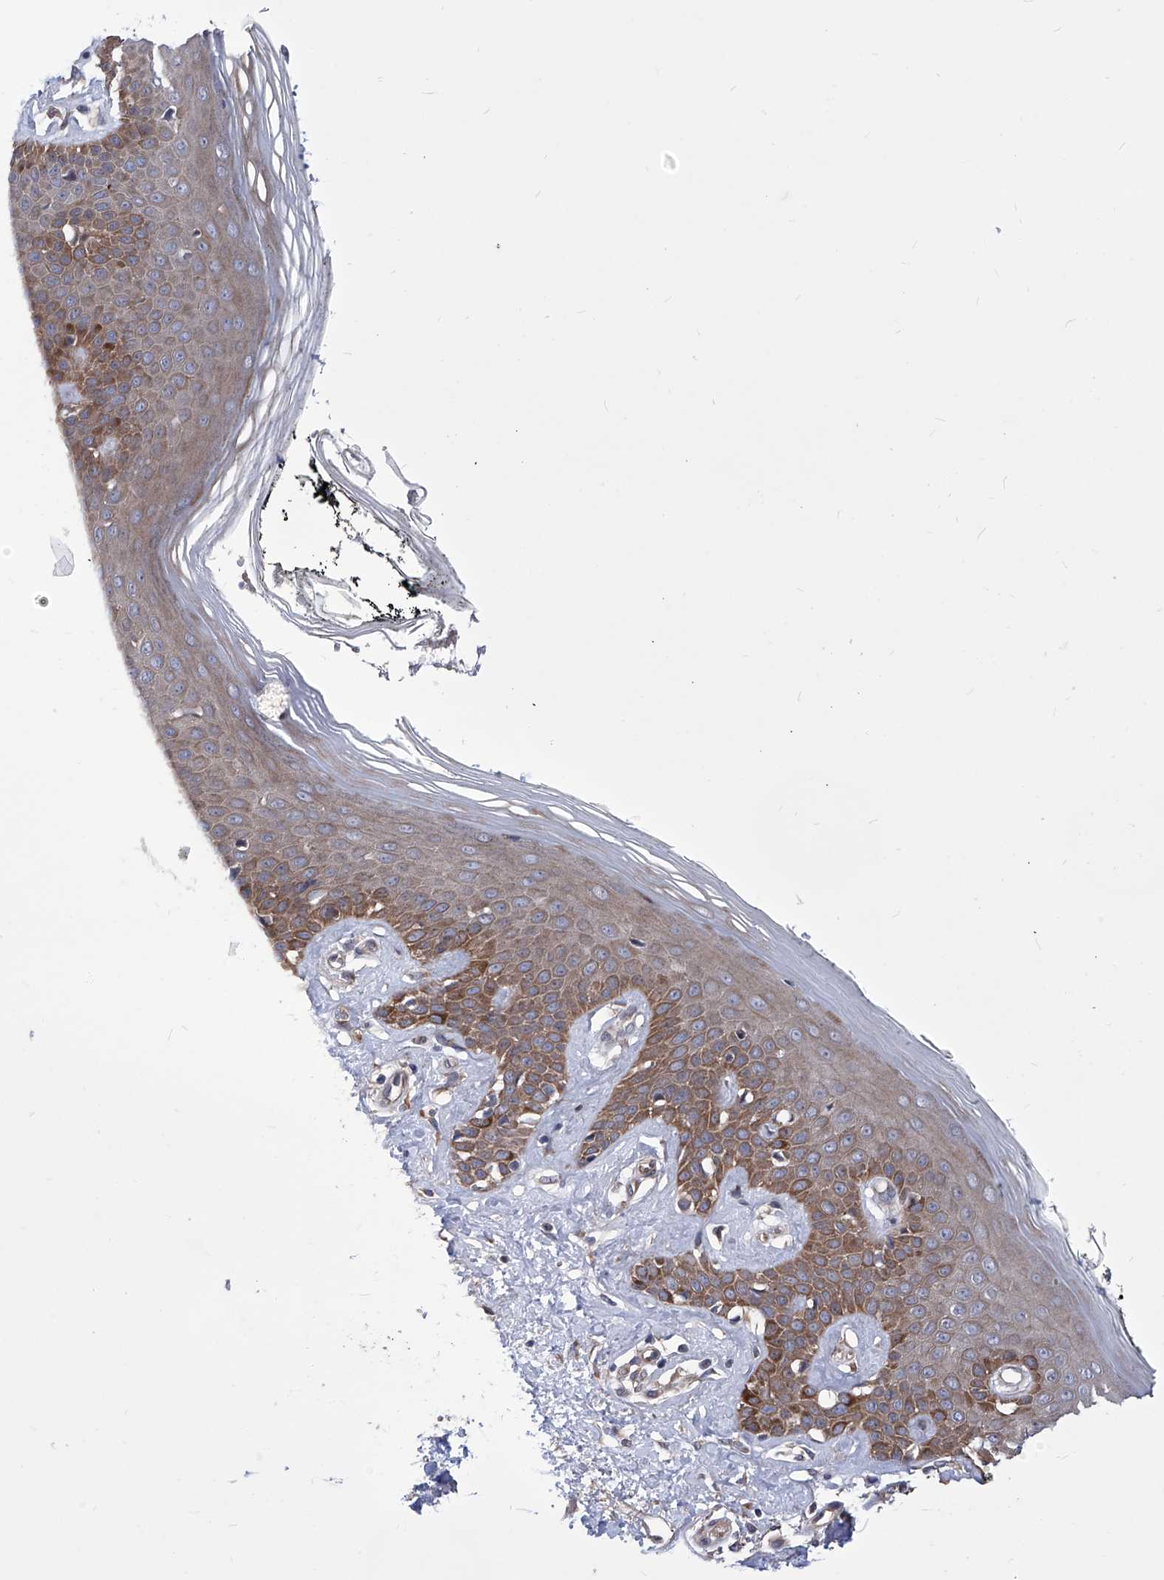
{"staining": {"intensity": "weak", "quantity": ">75%", "location": "cytoplasmic/membranous"}, "tissue": "skin", "cell_type": "Fibroblasts", "image_type": "normal", "snomed": [{"axis": "morphology", "description": "Normal tissue, NOS"}, {"axis": "topography", "description": "Skin"}], "caption": "Brown immunohistochemical staining in unremarkable human skin demonstrates weak cytoplasmic/membranous positivity in about >75% of fibroblasts.", "gene": "KTI12", "patient": {"sex": "female", "age": 64}}